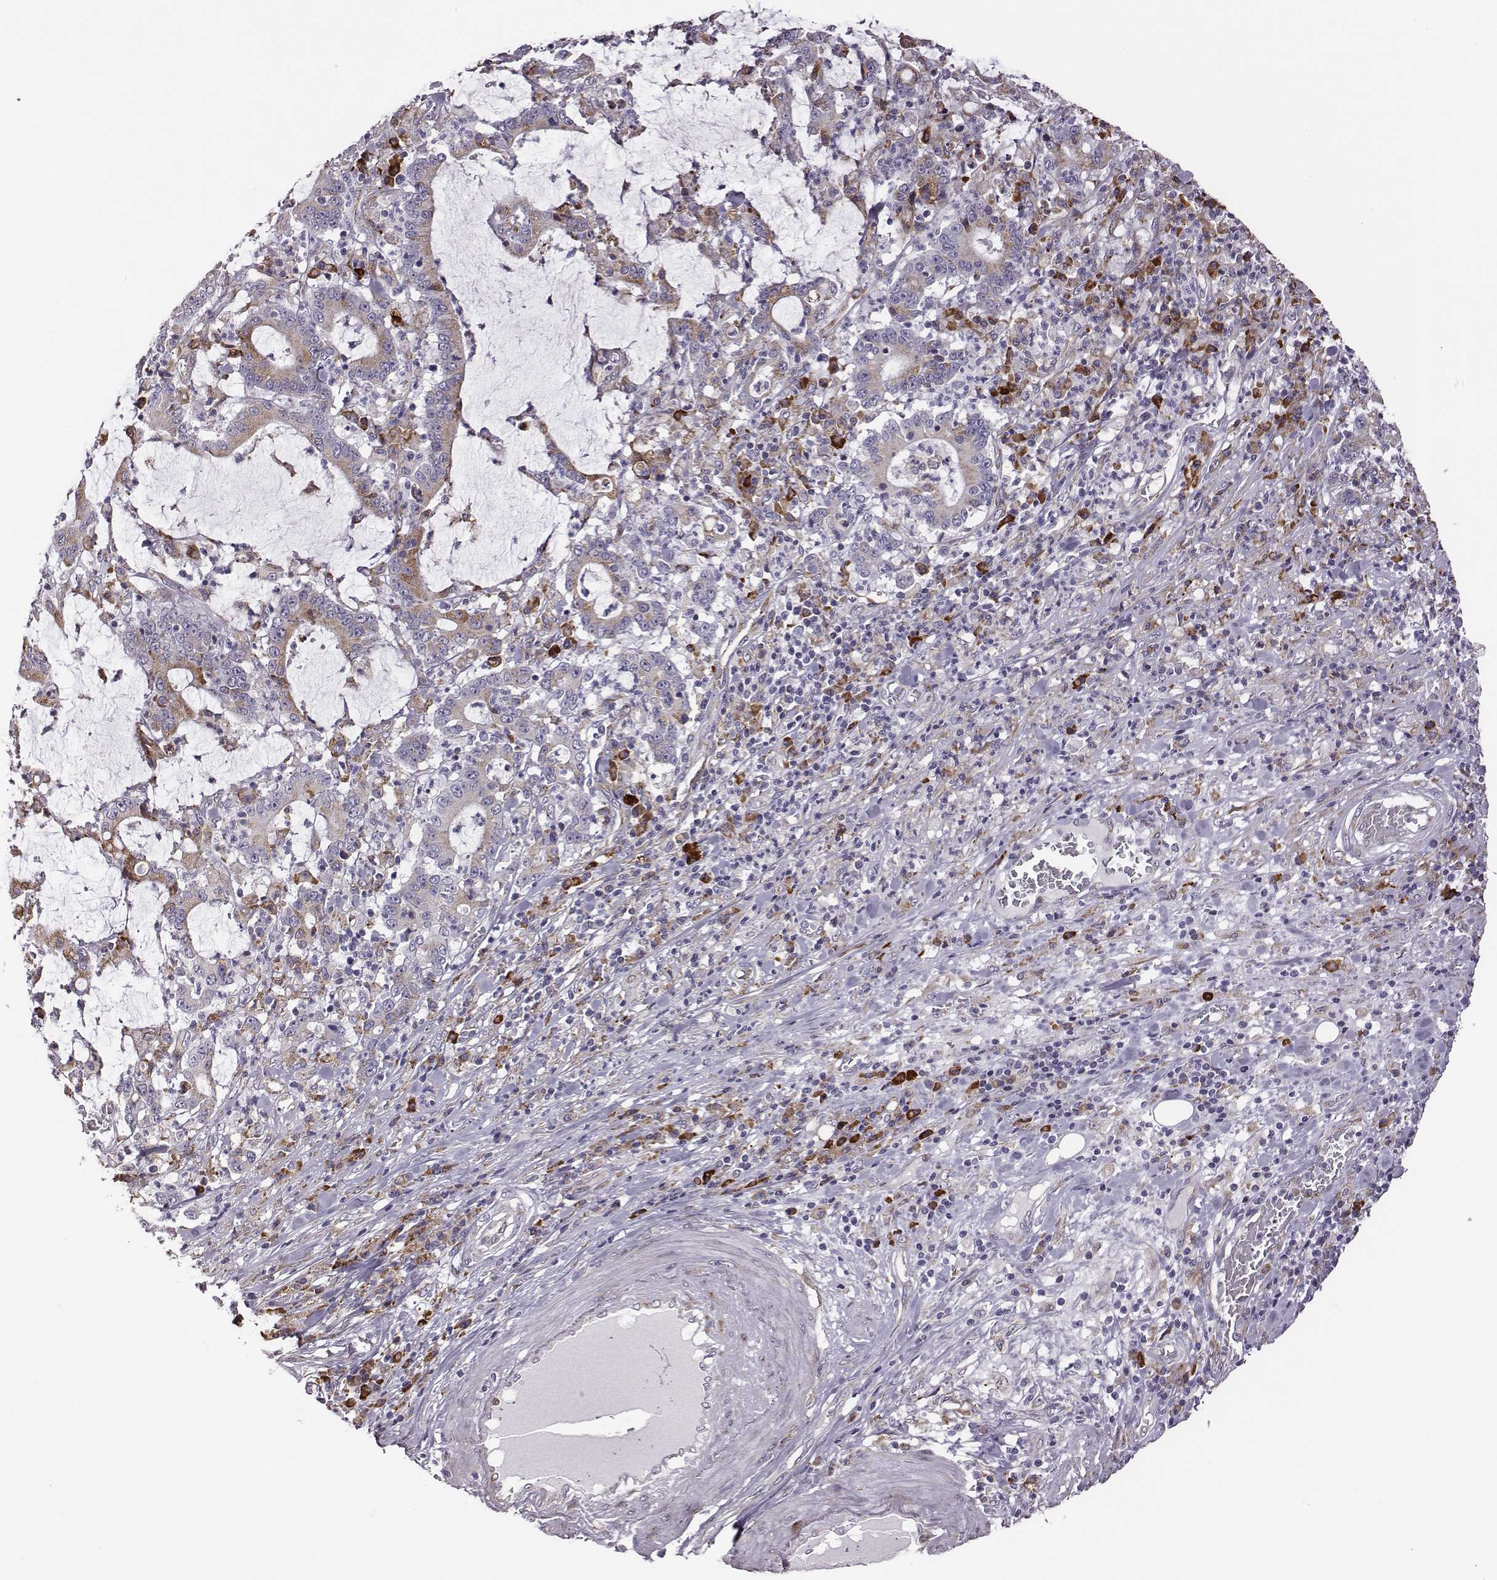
{"staining": {"intensity": "moderate", "quantity": ">75%", "location": "cytoplasmic/membranous"}, "tissue": "stomach cancer", "cell_type": "Tumor cells", "image_type": "cancer", "snomed": [{"axis": "morphology", "description": "Adenocarcinoma, NOS"}, {"axis": "topography", "description": "Stomach, upper"}], "caption": "This is a micrograph of immunohistochemistry (IHC) staining of stomach adenocarcinoma, which shows moderate expression in the cytoplasmic/membranous of tumor cells.", "gene": "SELENOI", "patient": {"sex": "male", "age": 68}}